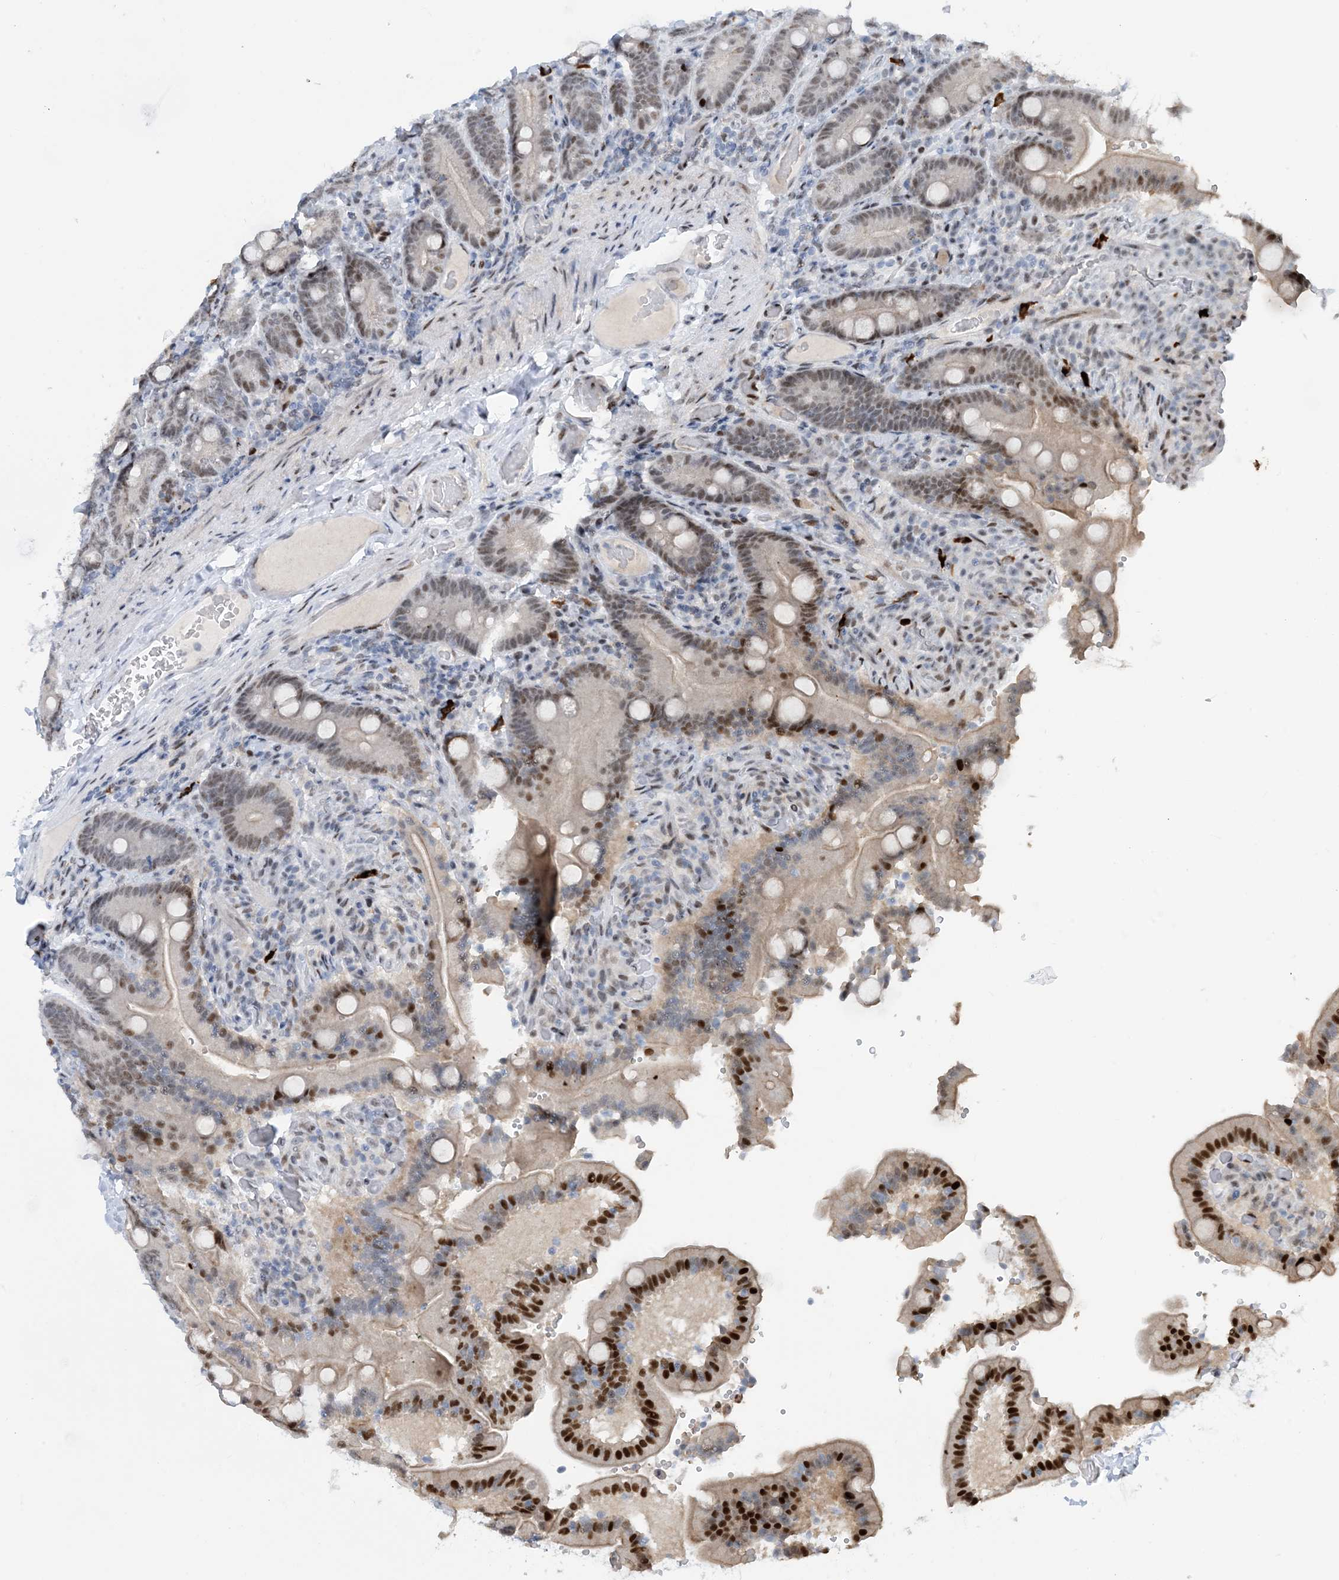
{"staining": {"intensity": "strong", "quantity": "<25%", "location": "nuclear"}, "tissue": "duodenum", "cell_type": "Glandular cells", "image_type": "normal", "snomed": [{"axis": "morphology", "description": "Normal tissue, NOS"}, {"axis": "topography", "description": "Duodenum"}], "caption": "DAB (3,3'-diaminobenzidine) immunohistochemical staining of unremarkable human duodenum shows strong nuclear protein expression in approximately <25% of glandular cells. The protein of interest is stained brown, and the nuclei are stained in blue (DAB (3,3'-diaminobenzidine) IHC with brightfield microscopy, high magnification).", "gene": "HEMK1", "patient": {"sex": "female", "age": 62}}